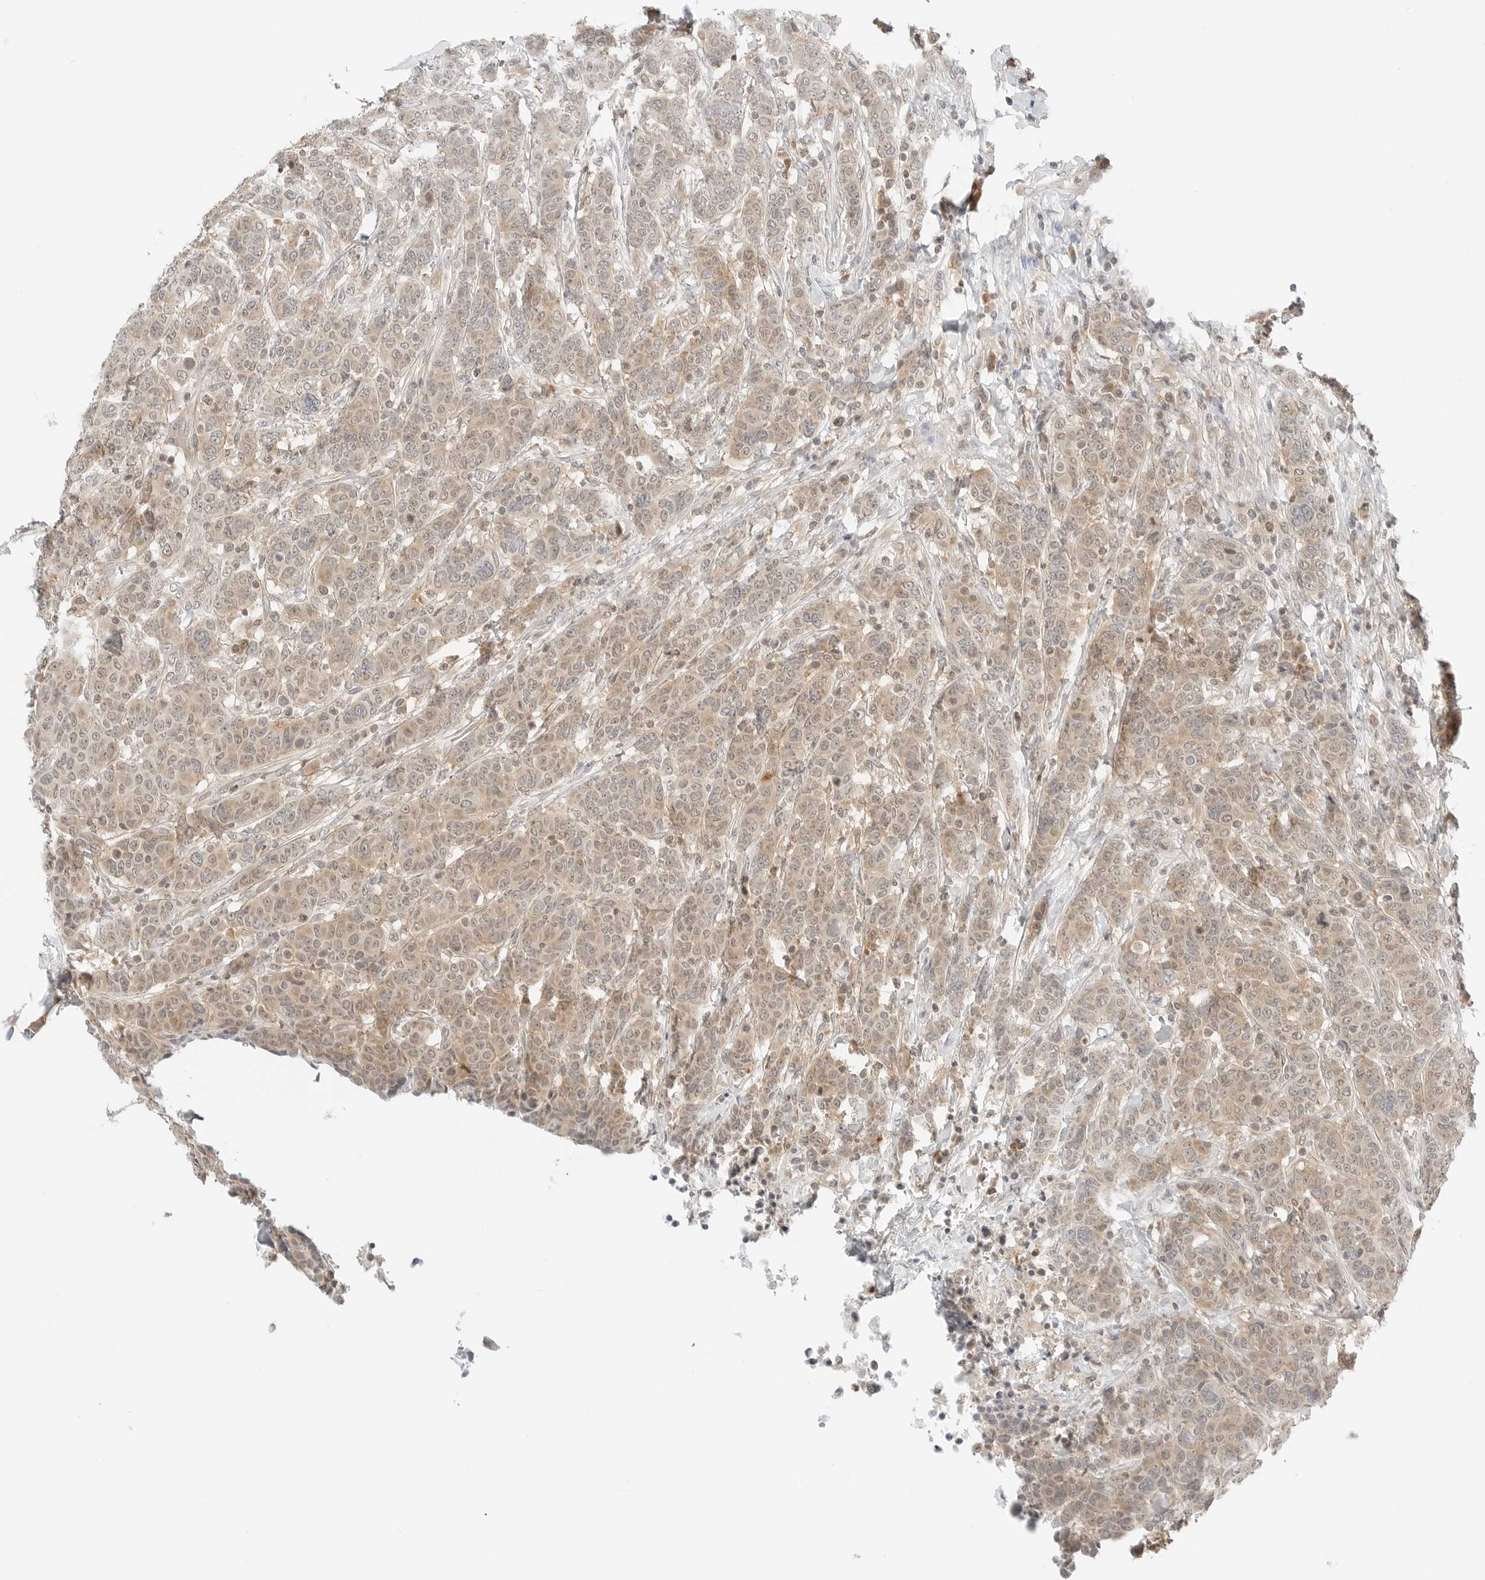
{"staining": {"intensity": "weak", "quantity": ">75%", "location": "cytoplasmic/membranous,nuclear"}, "tissue": "breast cancer", "cell_type": "Tumor cells", "image_type": "cancer", "snomed": [{"axis": "morphology", "description": "Duct carcinoma"}, {"axis": "topography", "description": "Breast"}], "caption": "Immunohistochemical staining of human breast cancer demonstrates weak cytoplasmic/membranous and nuclear protein positivity in about >75% of tumor cells.", "gene": "IQCC", "patient": {"sex": "female", "age": 37}}